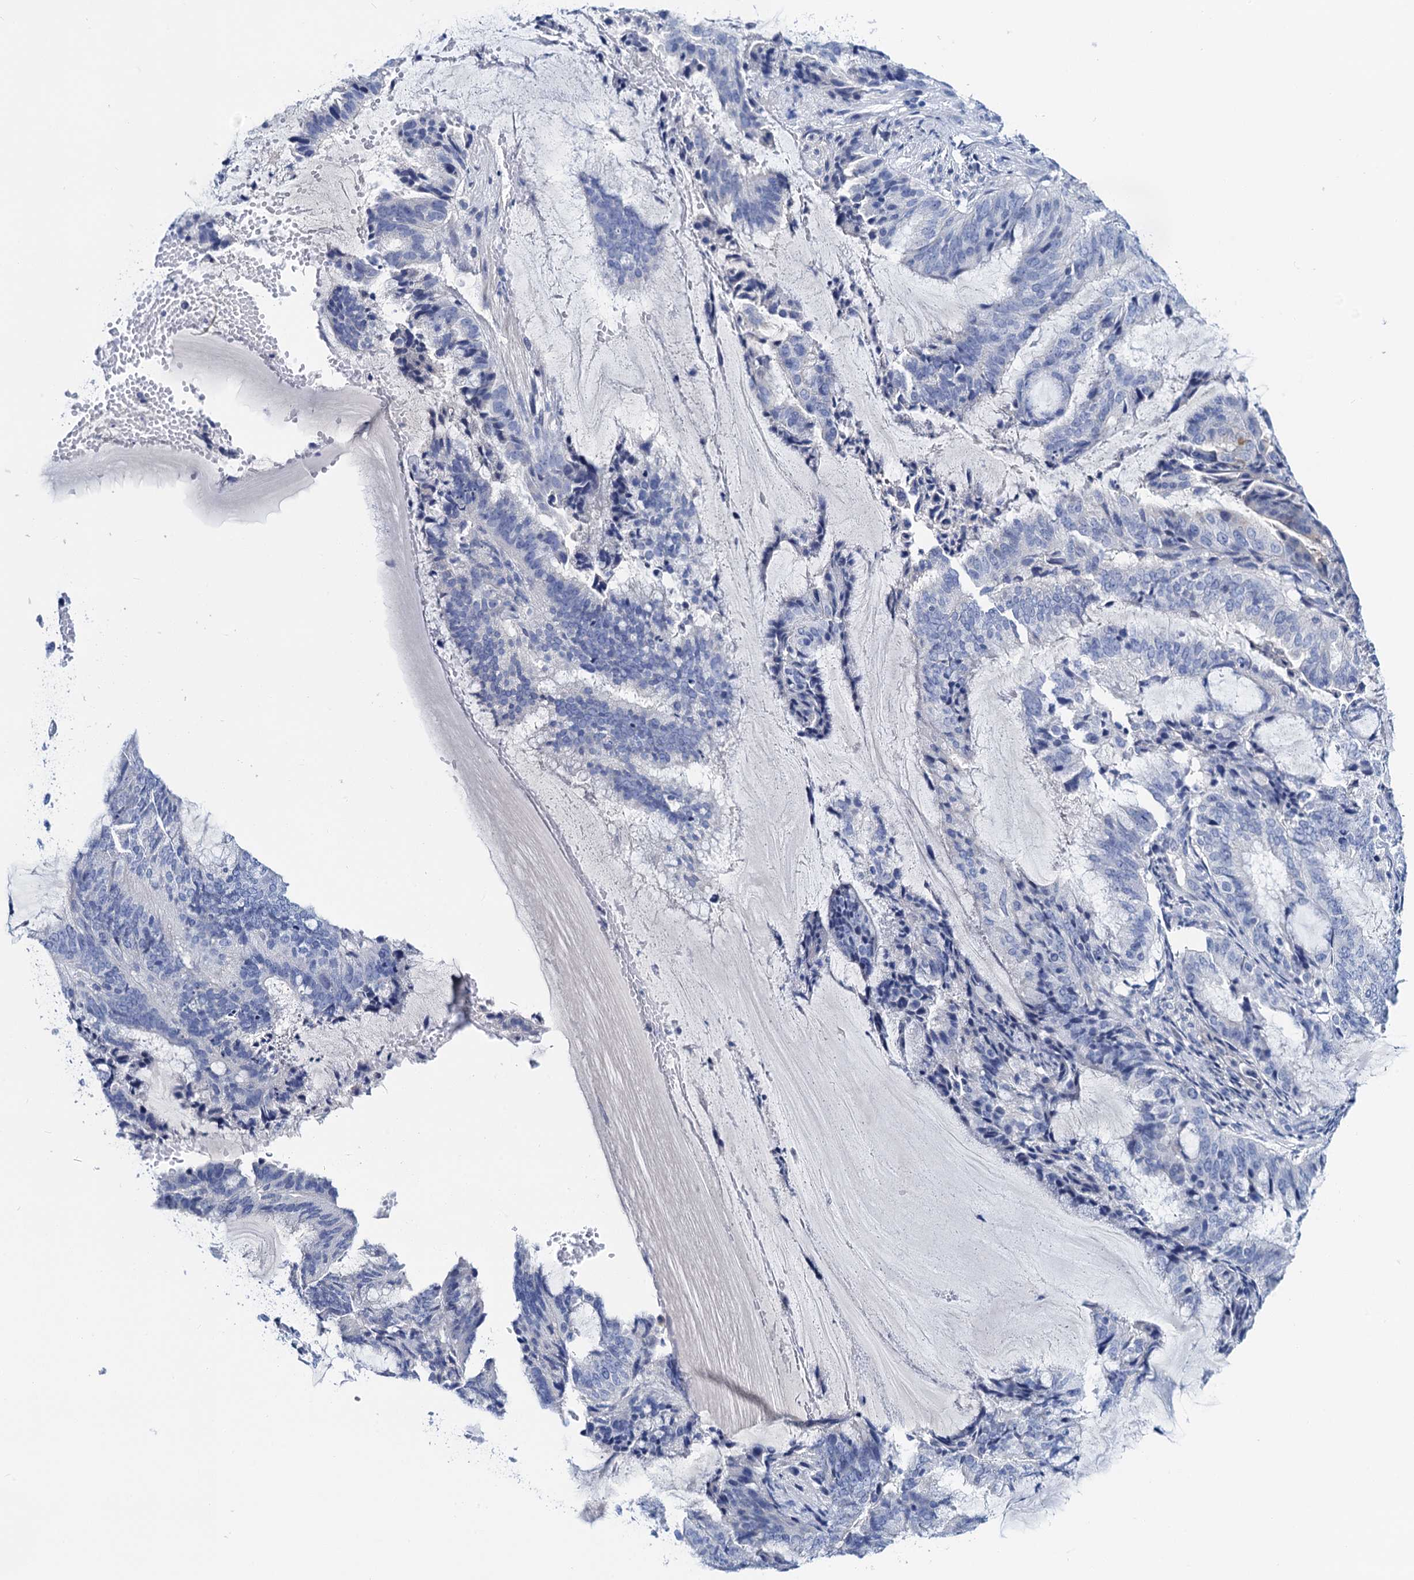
{"staining": {"intensity": "negative", "quantity": "none", "location": "none"}, "tissue": "endometrial cancer", "cell_type": "Tumor cells", "image_type": "cancer", "snomed": [{"axis": "morphology", "description": "Adenocarcinoma, NOS"}, {"axis": "topography", "description": "Endometrium"}], "caption": "Tumor cells are negative for brown protein staining in endometrial cancer (adenocarcinoma).", "gene": "LYPD3", "patient": {"sex": "female", "age": 51}}